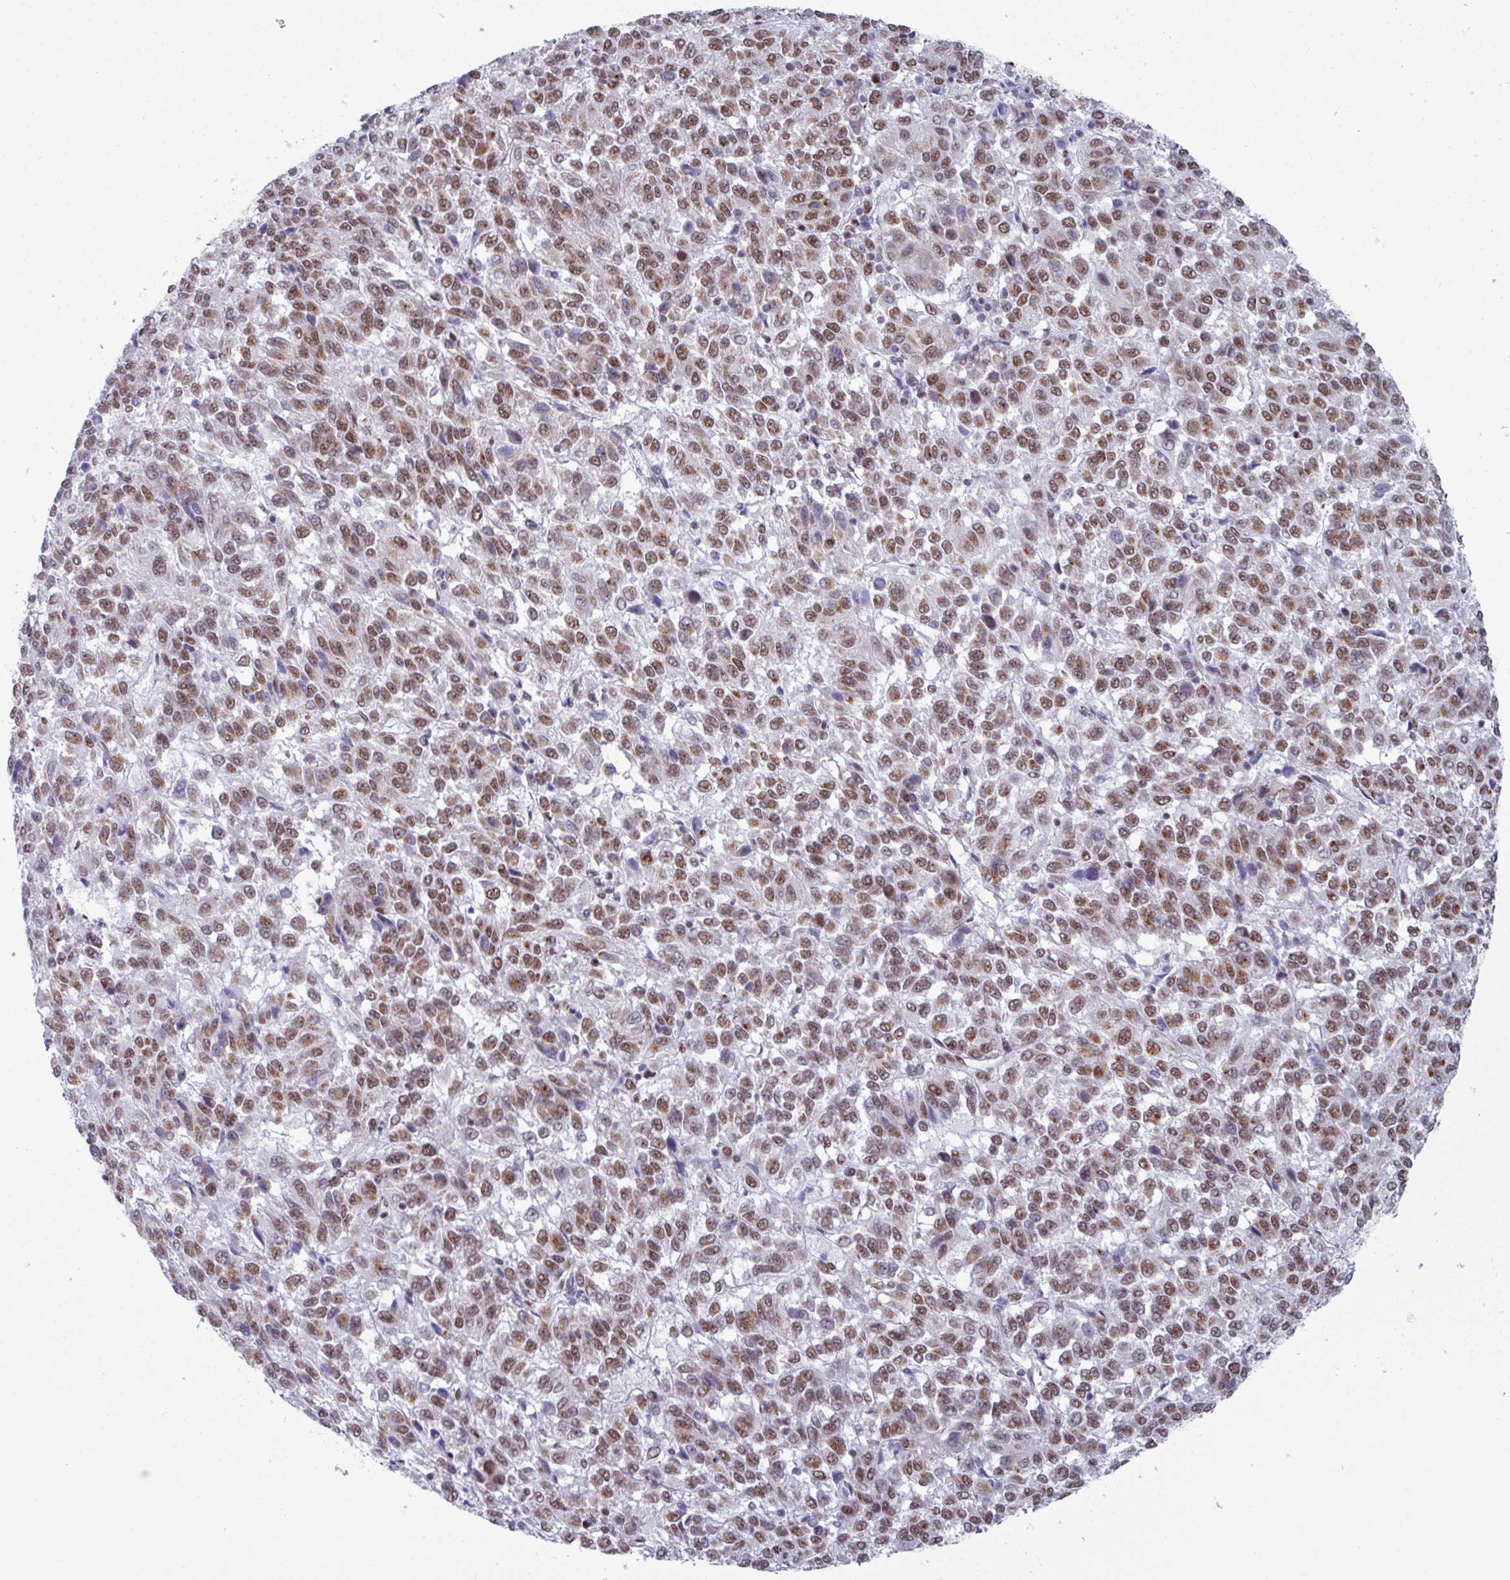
{"staining": {"intensity": "moderate", "quantity": ">75%", "location": "nuclear"}, "tissue": "melanoma", "cell_type": "Tumor cells", "image_type": "cancer", "snomed": [{"axis": "morphology", "description": "Malignant melanoma, Metastatic site"}, {"axis": "topography", "description": "Lung"}], "caption": "Brown immunohistochemical staining in malignant melanoma (metastatic site) reveals moderate nuclear positivity in approximately >75% of tumor cells. (brown staining indicates protein expression, while blue staining denotes nuclei).", "gene": "PUF60", "patient": {"sex": "male", "age": 64}}